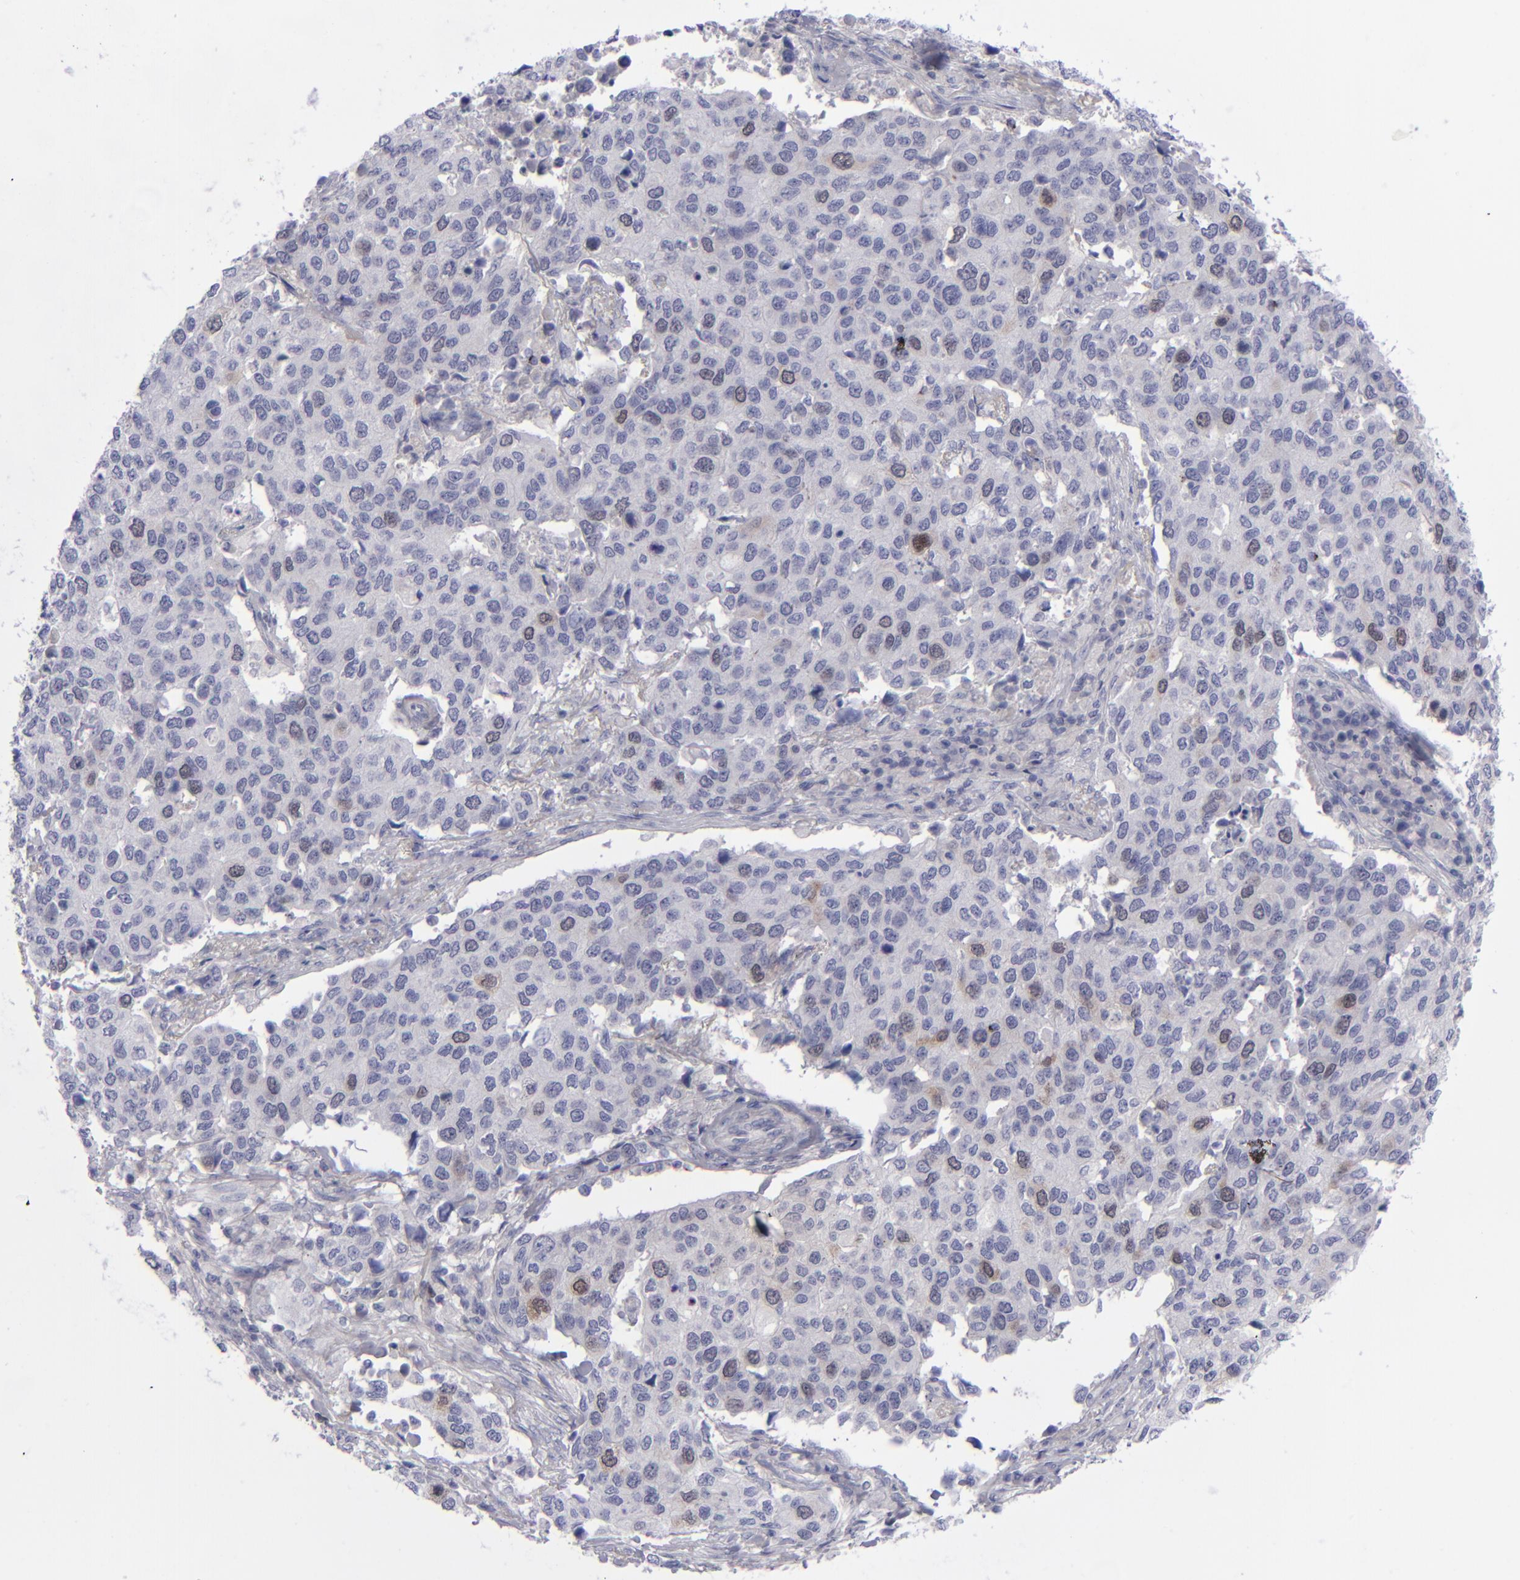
{"staining": {"intensity": "weak", "quantity": "<25%", "location": "cytoplasmic/membranous"}, "tissue": "cervical cancer", "cell_type": "Tumor cells", "image_type": "cancer", "snomed": [{"axis": "morphology", "description": "Squamous cell carcinoma, NOS"}, {"axis": "topography", "description": "Cervix"}], "caption": "High power microscopy histopathology image of an immunohistochemistry (IHC) micrograph of squamous cell carcinoma (cervical), revealing no significant positivity in tumor cells.", "gene": "AURKA", "patient": {"sex": "female", "age": 54}}